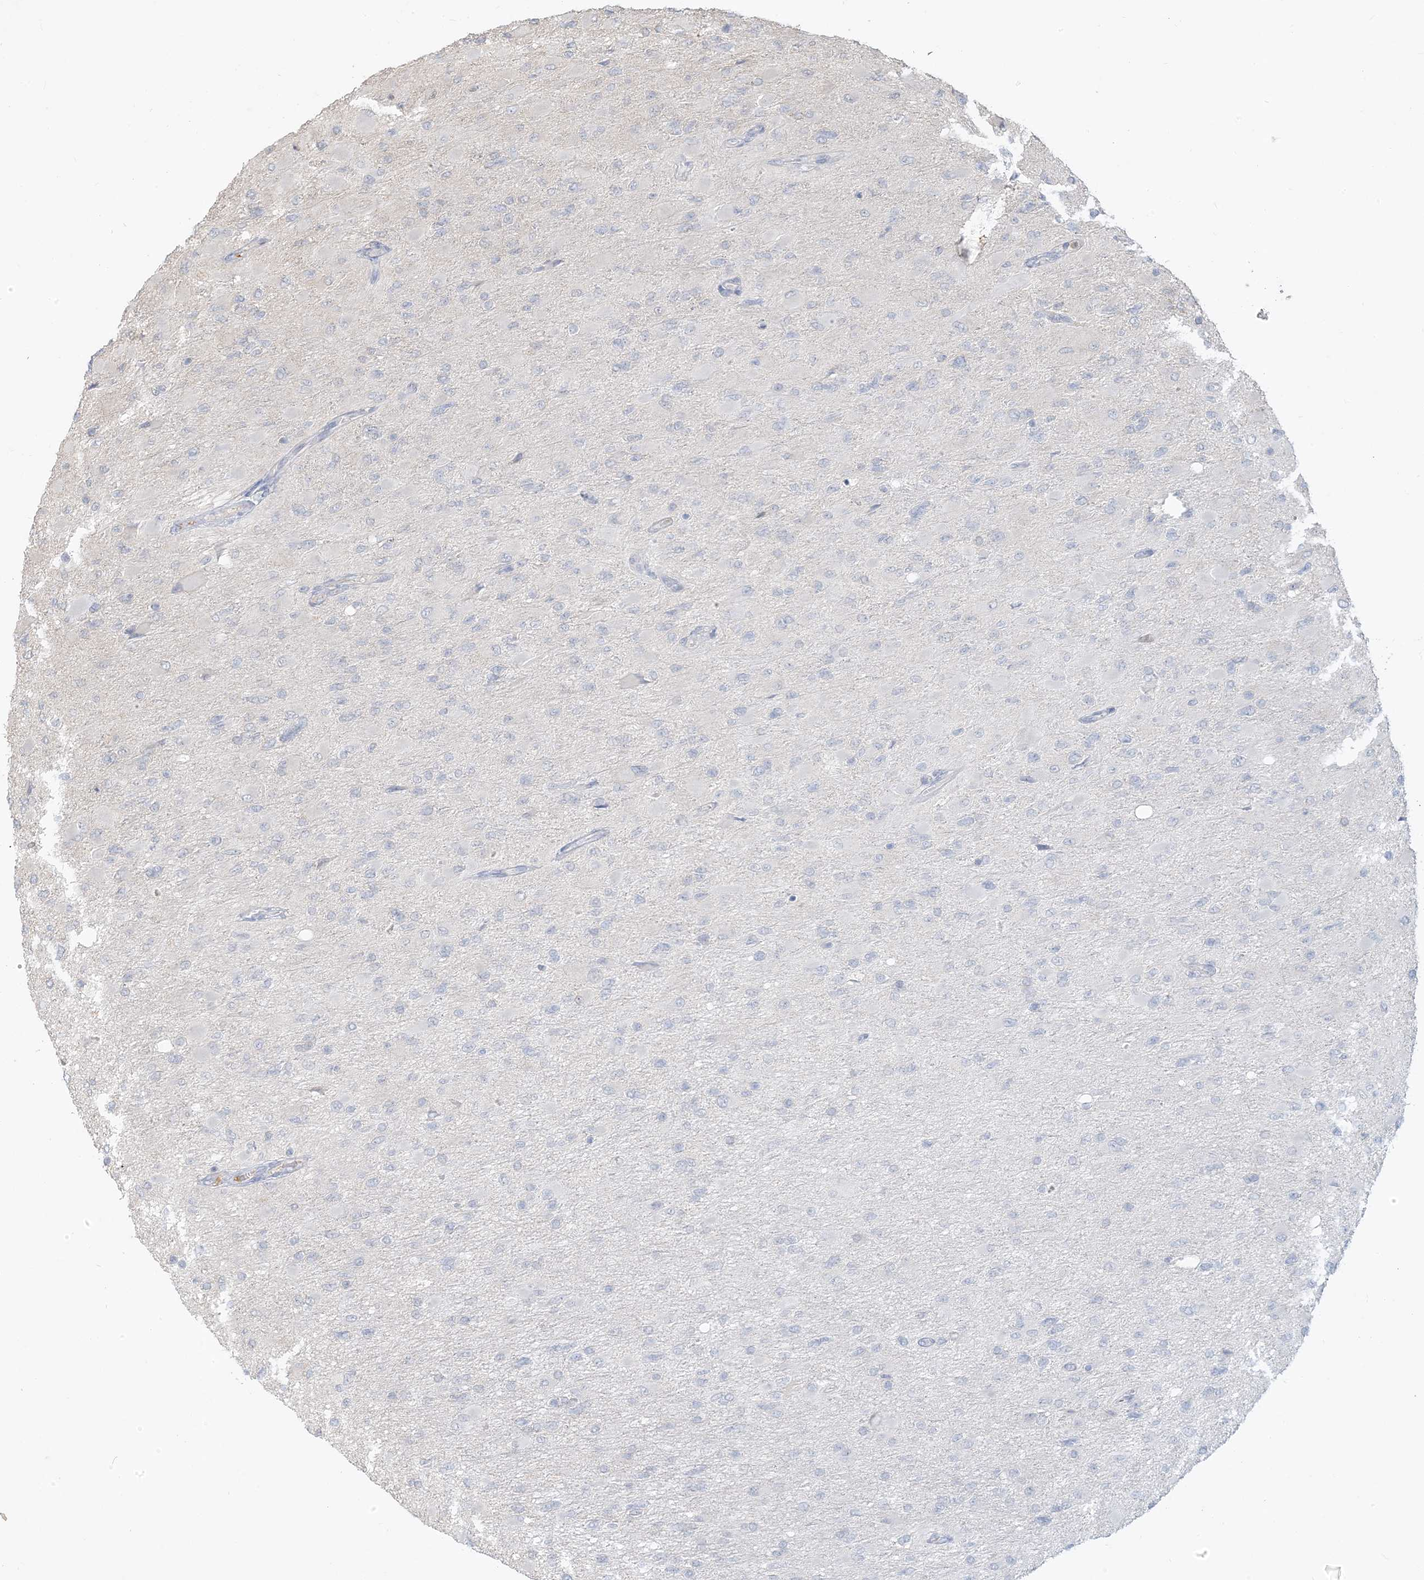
{"staining": {"intensity": "negative", "quantity": "none", "location": "none"}, "tissue": "glioma", "cell_type": "Tumor cells", "image_type": "cancer", "snomed": [{"axis": "morphology", "description": "Glioma, malignant, High grade"}, {"axis": "topography", "description": "Cerebral cortex"}], "caption": "High-grade glioma (malignant) was stained to show a protein in brown. There is no significant expression in tumor cells. Brightfield microscopy of immunohistochemistry (IHC) stained with DAB (3,3'-diaminobenzidine) (brown) and hematoxylin (blue), captured at high magnification.", "gene": "MCOLN1", "patient": {"sex": "female", "age": 36}}